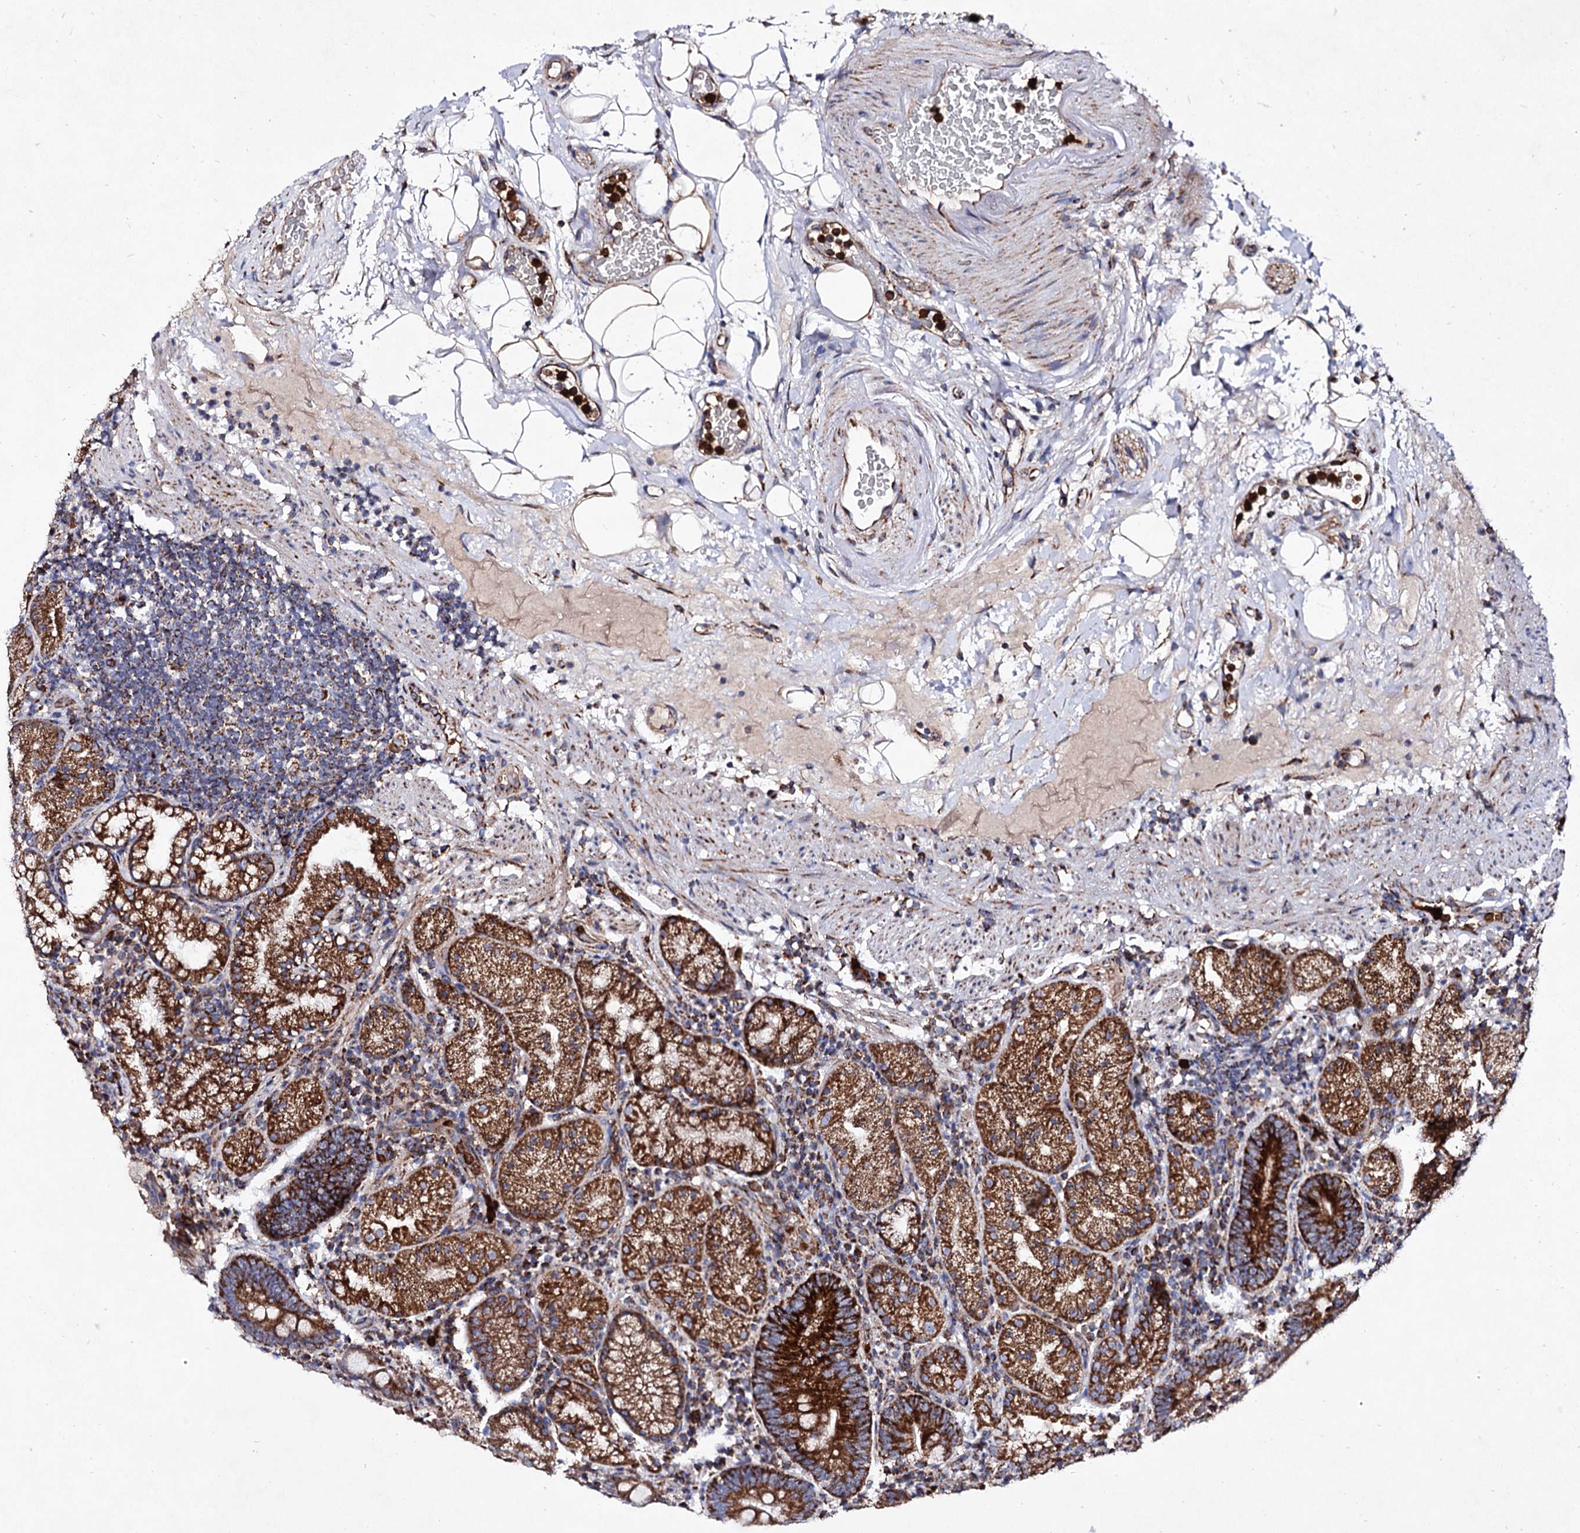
{"staining": {"intensity": "strong", "quantity": ">75%", "location": "cytoplasmic/membranous"}, "tissue": "stomach", "cell_type": "Glandular cells", "image_type": "normal", "snomed": [{"axis": "morphology", "description": "Normal tissue, NOS"}, {"axis": "morphology", "description": "Inflammation, NOS"}, {"axis": "topography", "description": "Stomach"}], "caption": "IHC image of normal stomach stained for a protein (brown), which displays high levels of strong cytoplasmic/membranous positivity in approximately >75% of glandular cells.", "gene": "ACAD9", "patient": {"sex": "male", "age": 79}}